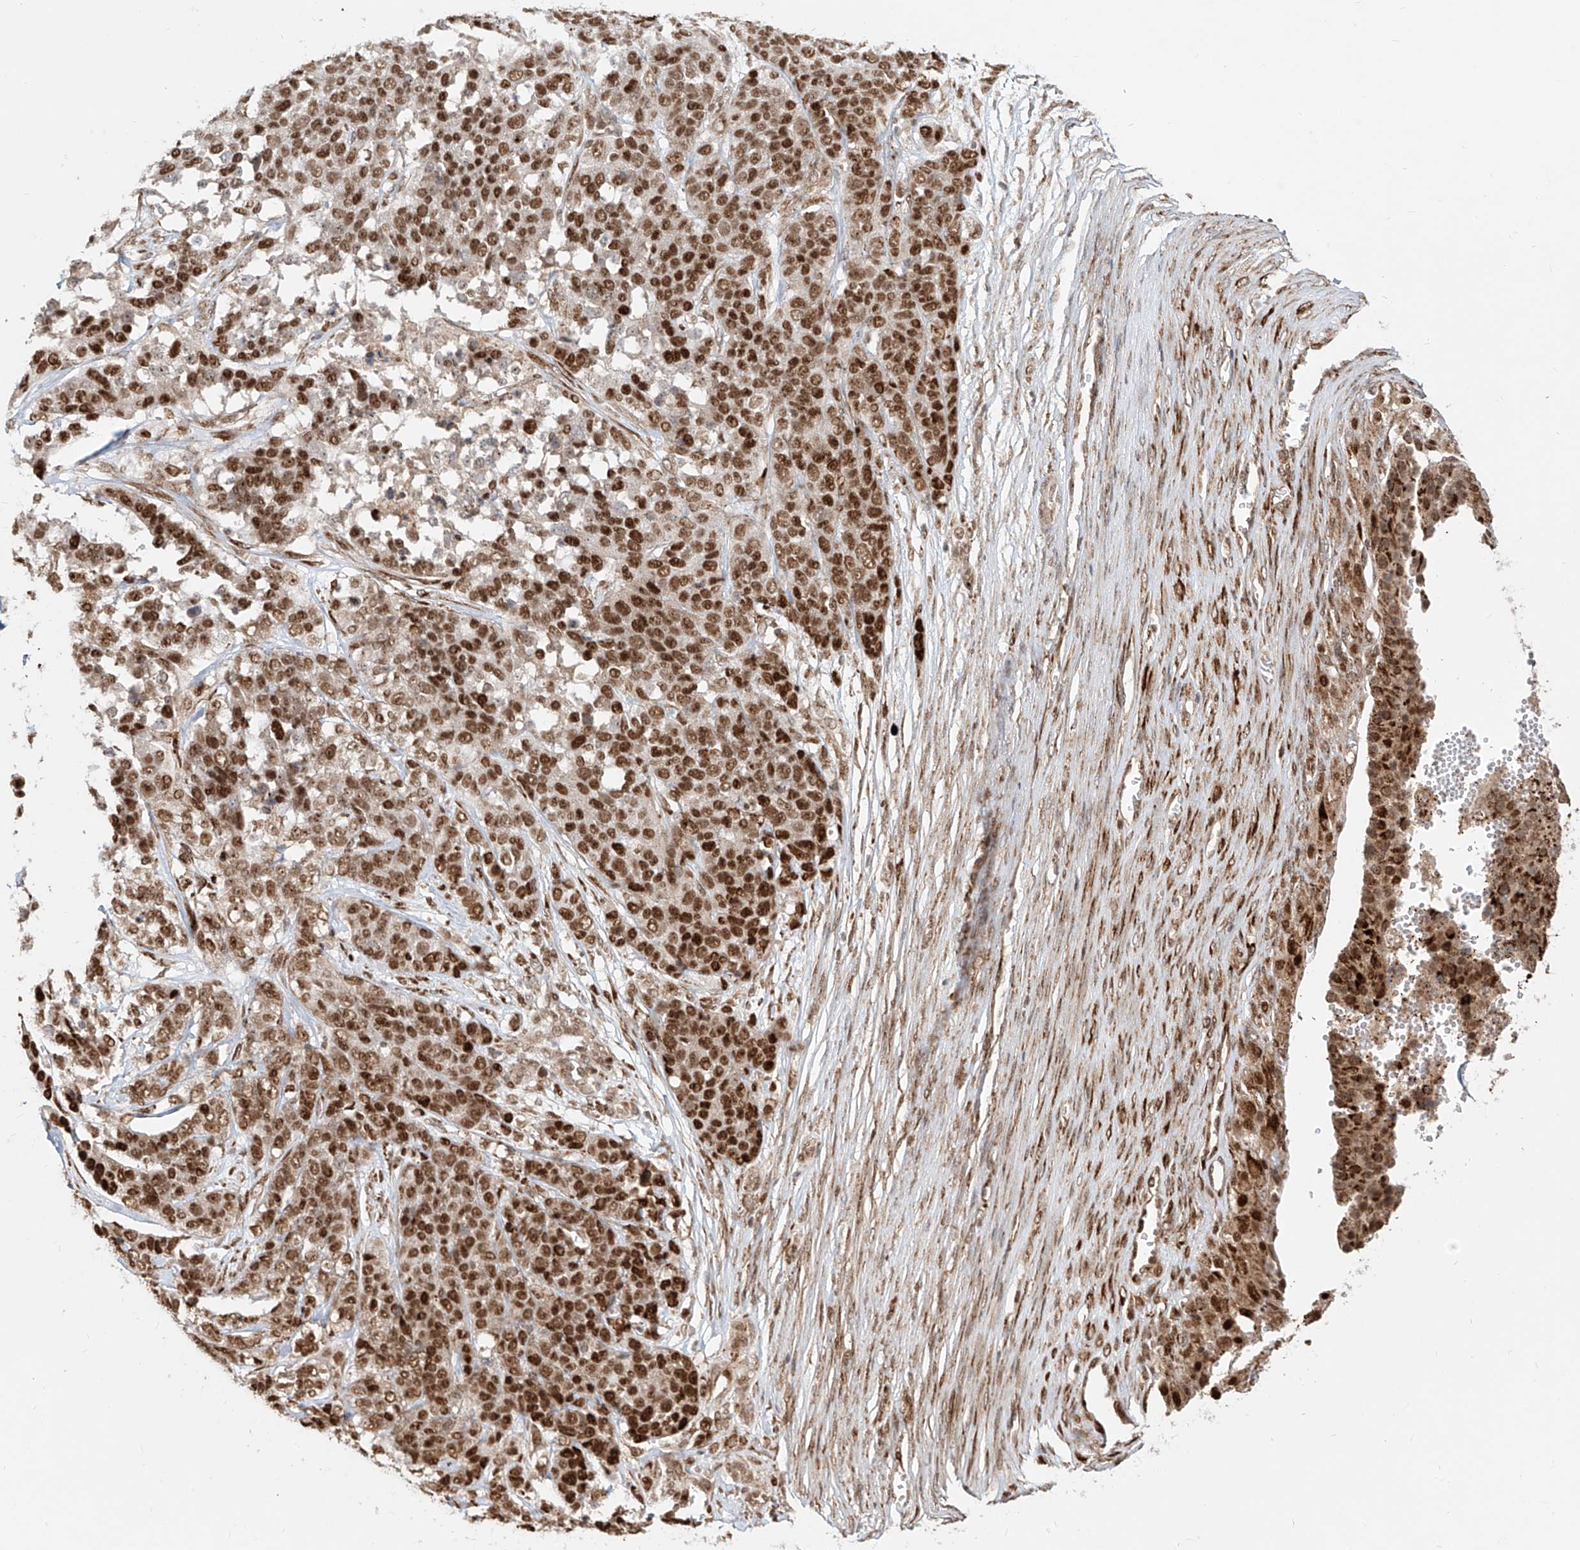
{"staining": {"intensity": "strong", "quantity": ">75%", "location": "nuclear"}, "tissue": "ovarian cancer", "cell_type": "Tumor cells", "image_type": "cancer", "snomed": [{"axis": "morphology", "description": "Cystadenocarcinoma, serous, NOS"}, {"axis": "topography", "description": "Ovary"}], "caption": "The image shows immunohistochemical staining of ovarian cancer (serous cystadenocarcinoma). There is strong nuclear expression is identified in approximately >75% of tumor cells. (Brightfield microscopy of DAB IHC at high magnification).", "gene": "ZNF710", "patient": {"sex": "female", "age": 44}}